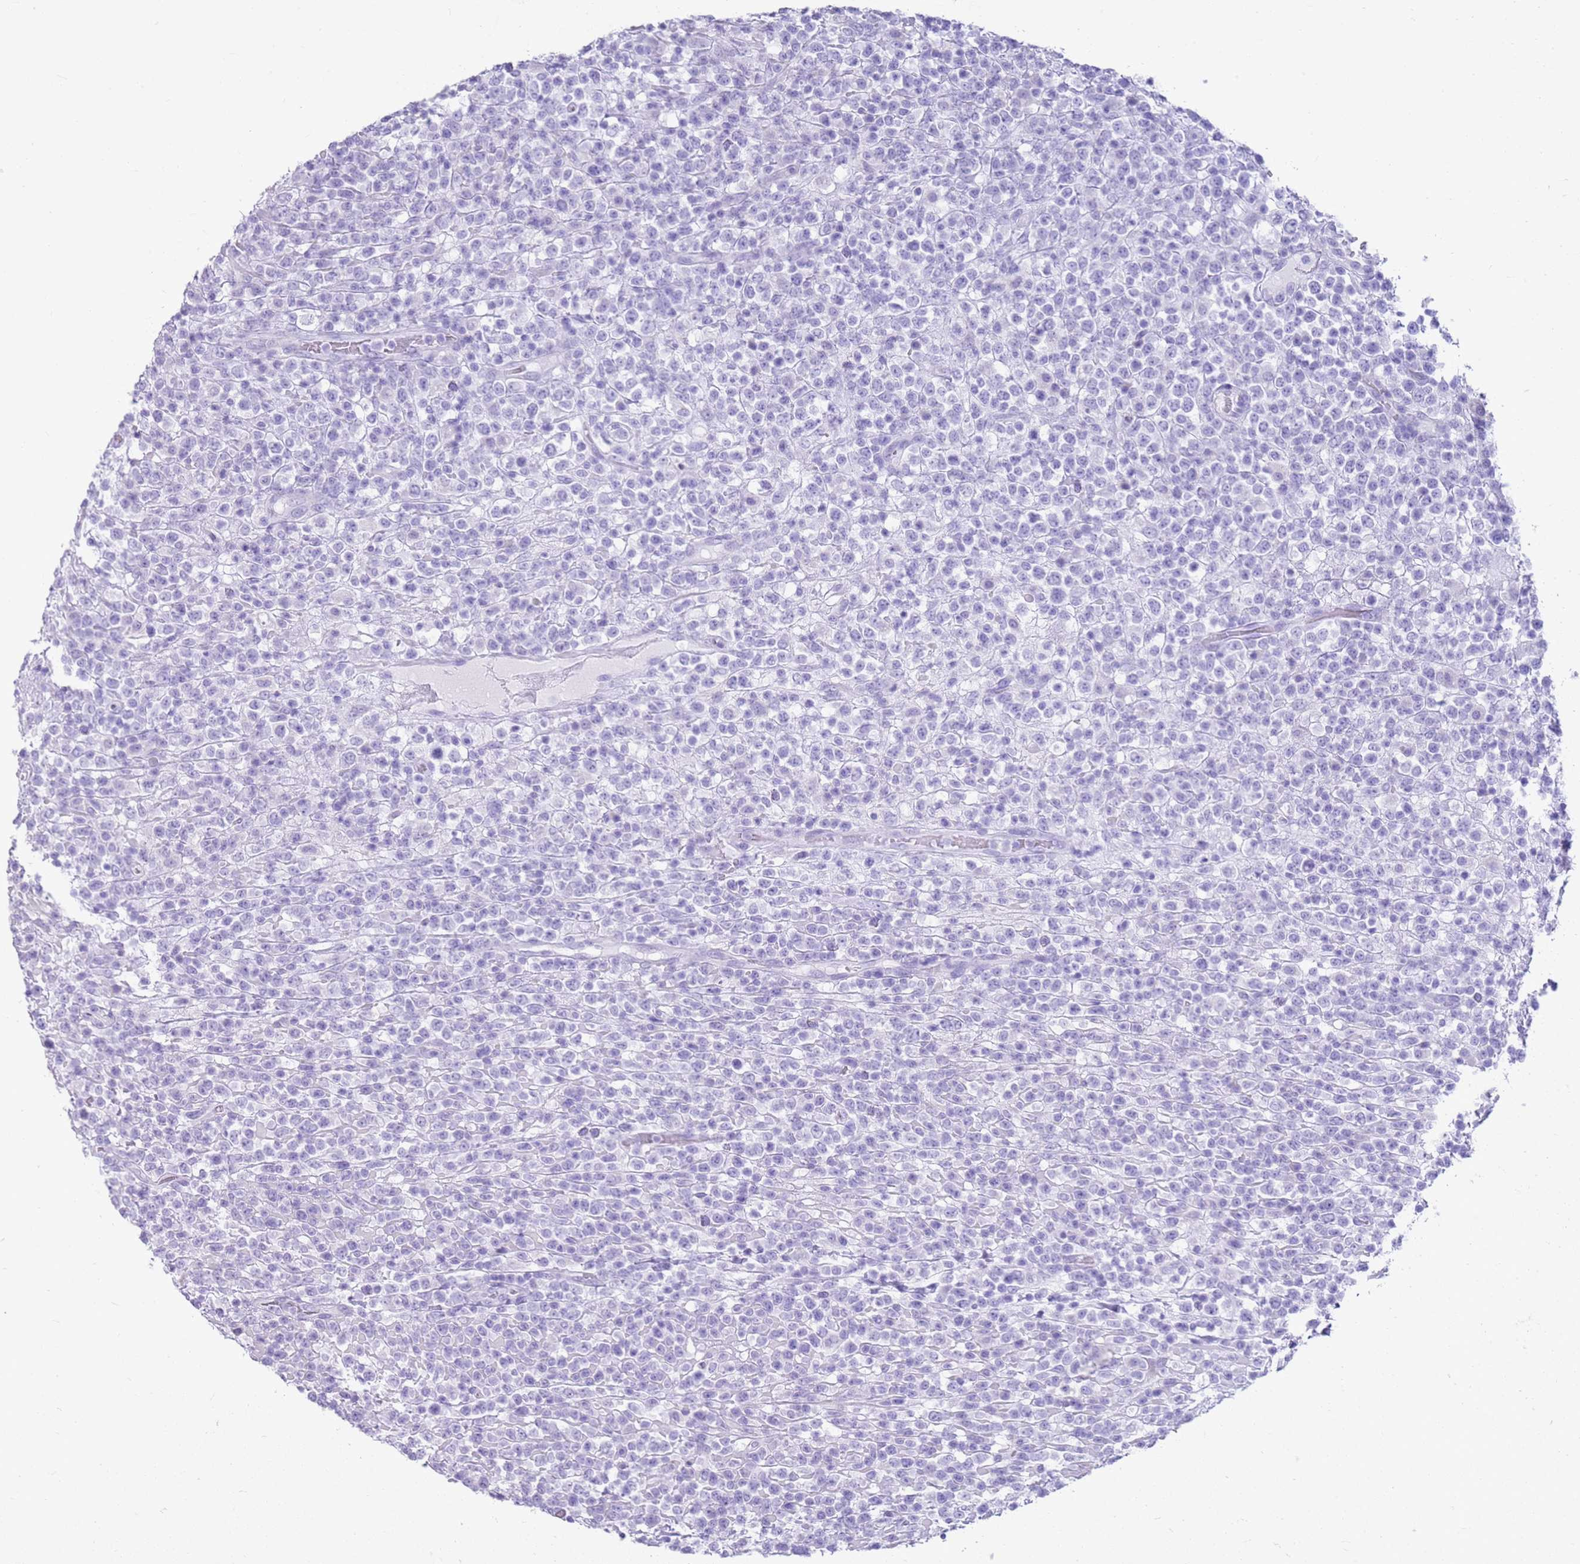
{"staining": {"intensity": "negative", "quantity": "none", "location": "none"}, "tissue": "lymphoma", "cell_type": "Tumor cells", "image_type": "cancer", "snomed": [{"axis": "morphology", "description": "Malignant lymphoma, non-Hodgkin's type, High grade"}, {"axis": "topography", "description": "Colon"}], "caption": "Human lymphoma stained for a protein using IHC demonstrates no expression in tumor cells.", "gene": "CA8", "patient": {"sex": "female", "age": 53}}